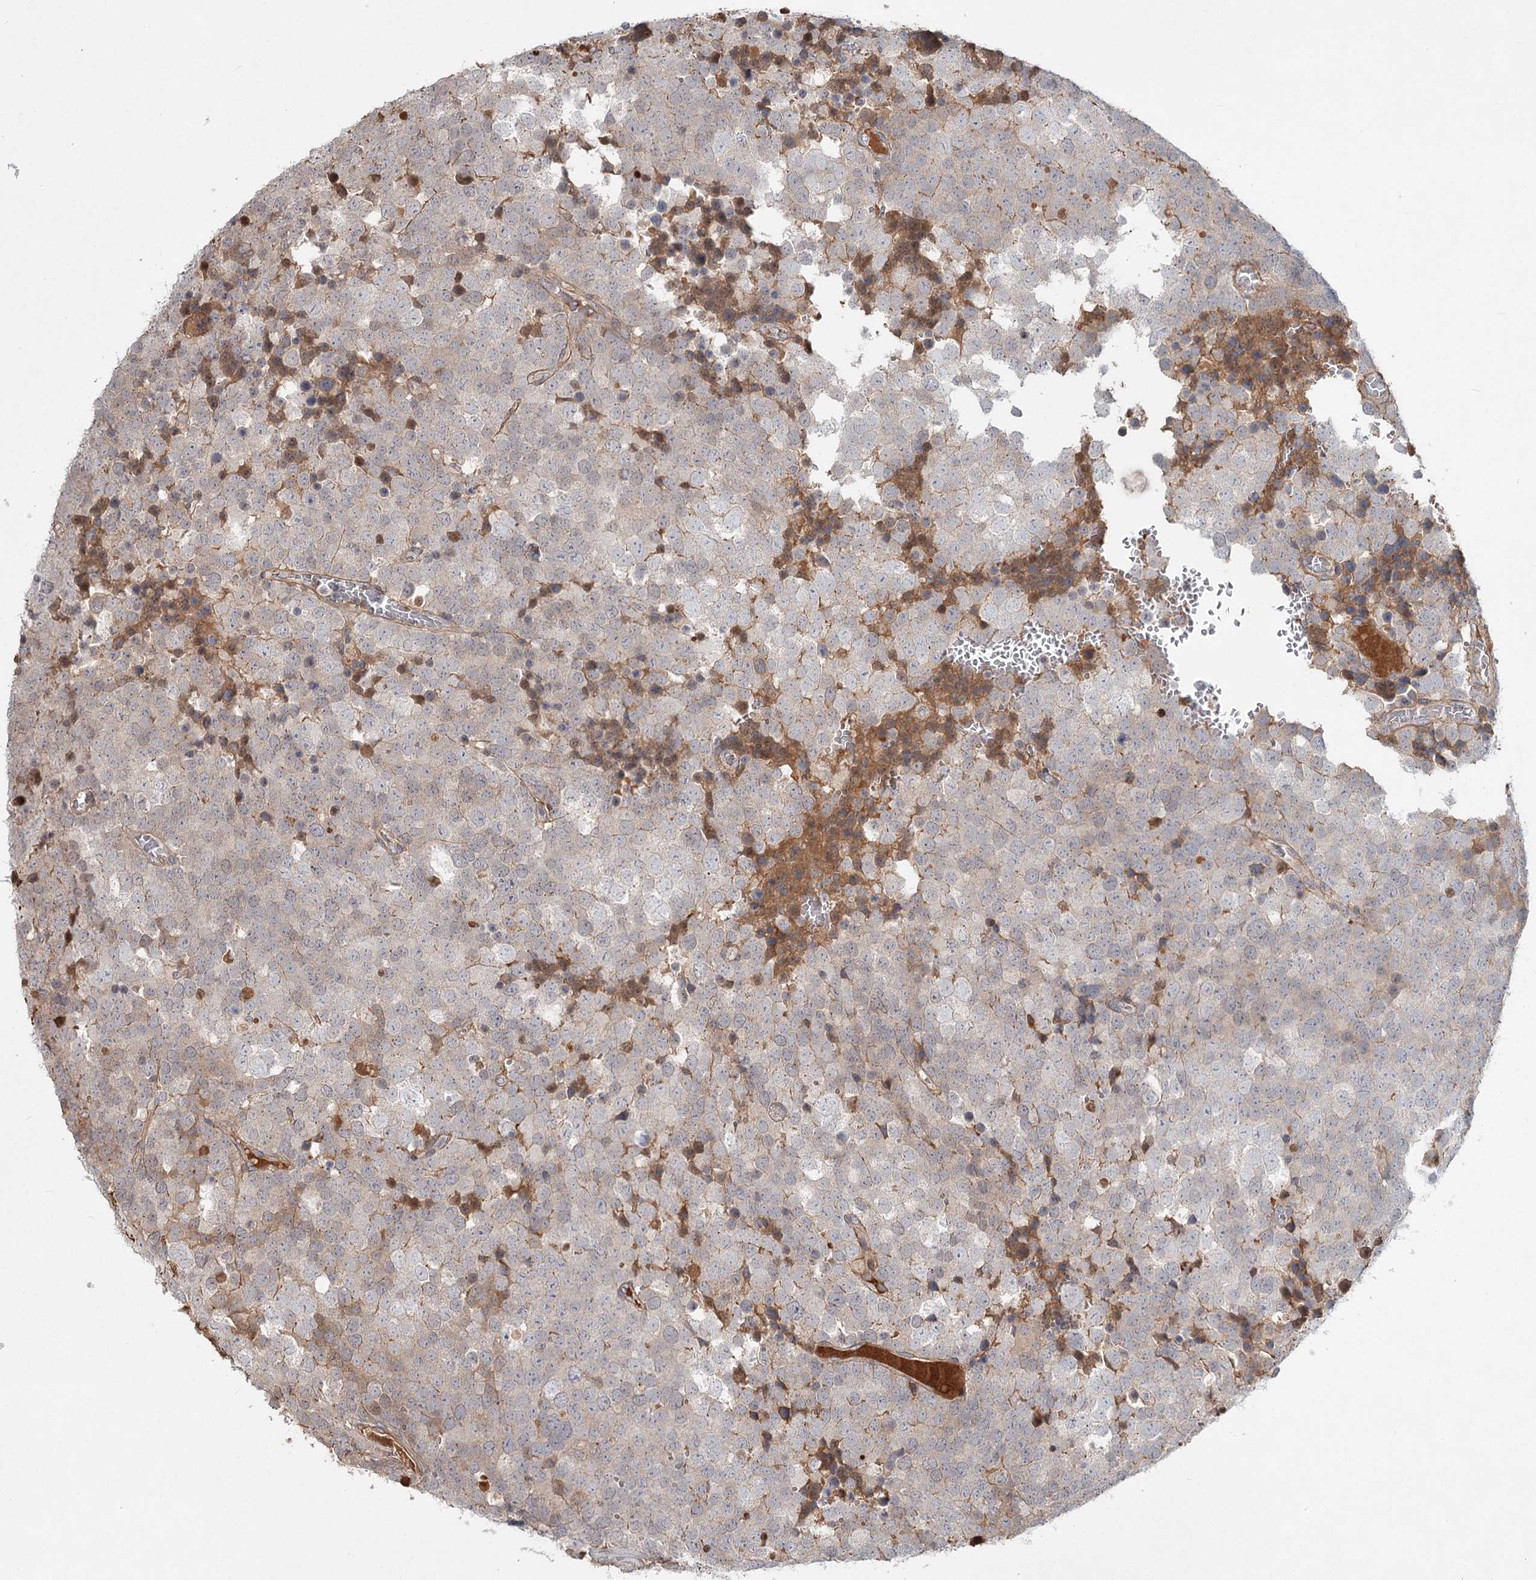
{"staining": {"intensity": "negative", "quantity": "none", "location": "none"}, "tissue": "testis cancer", "cell_type": "Tumor cells", "image_type": "cancer", "snomed": [{"axis": "morphology", "description": "Seminoma, NOS"}, {"axis": "topography", "description": "Testis"}], "caption": "Immunohistochemistry of seminoma (testis) shows no expression in tumor cells.", "gene": "DHRS9", "patient": {"sex": "male", "age": 71}}